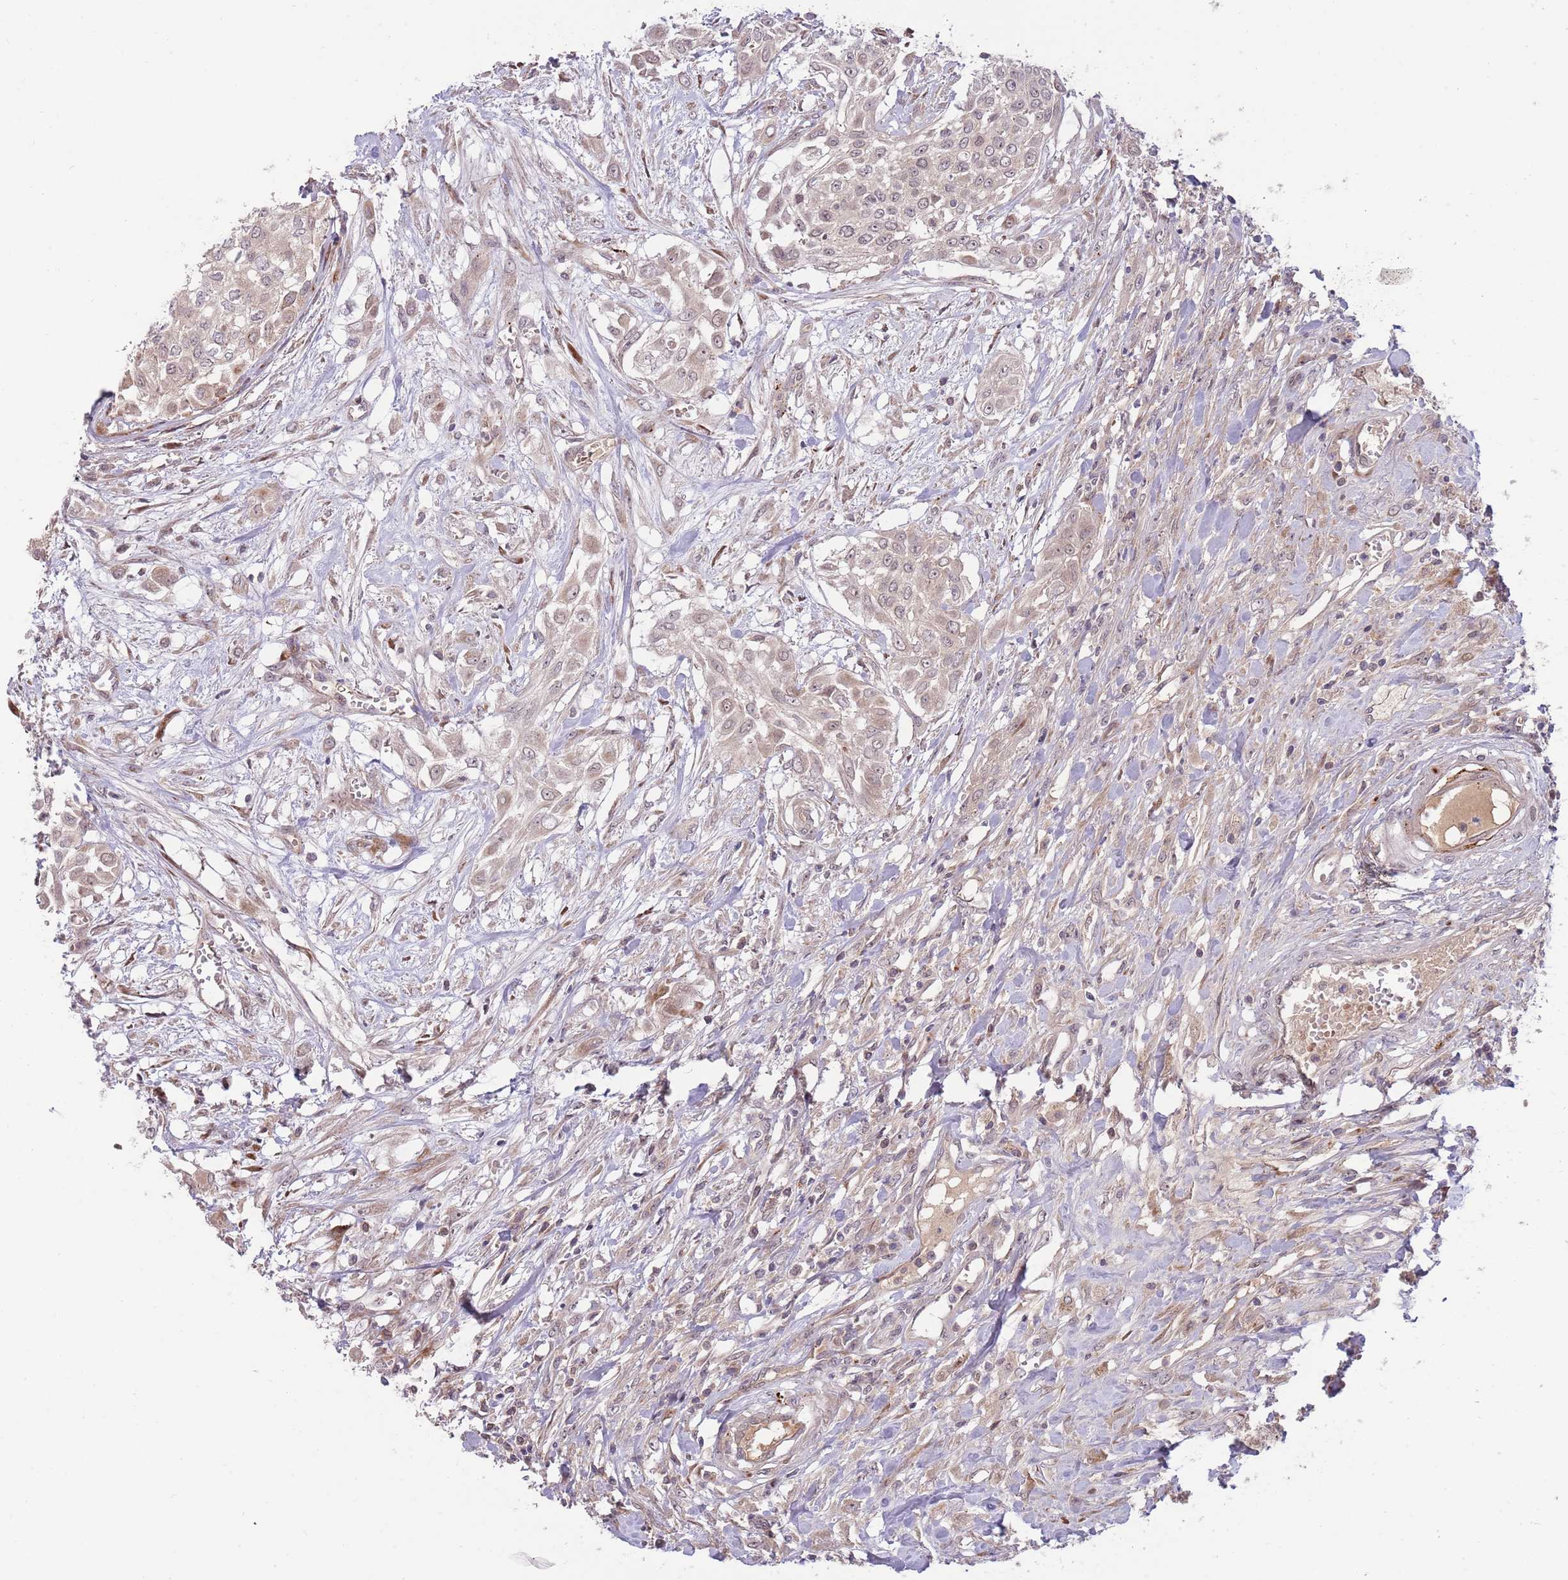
{"staining": {"intensity": "weak", "quantity": ">75%", "location": "cytoplasmic/membranous,nuclear"}, "tissue": "urothelial cancer", "cell_type": "Tumor cells", "image_type": "cancer", "snomed": [{"axis": "morphology", "description": "Urothelial carcinoma, High grade"}, {"axis": "topography", "description": "Urinary bladder"}], "caption": "Approximately >75% of tumor cells in human urothelial cancer show weak cytoplasmic/membranous and nuclear protein staining as visualized by brown immunohistochemical staining.", "gene": "NT5DC4", "patient": {"sex": "male", "age": 57}}